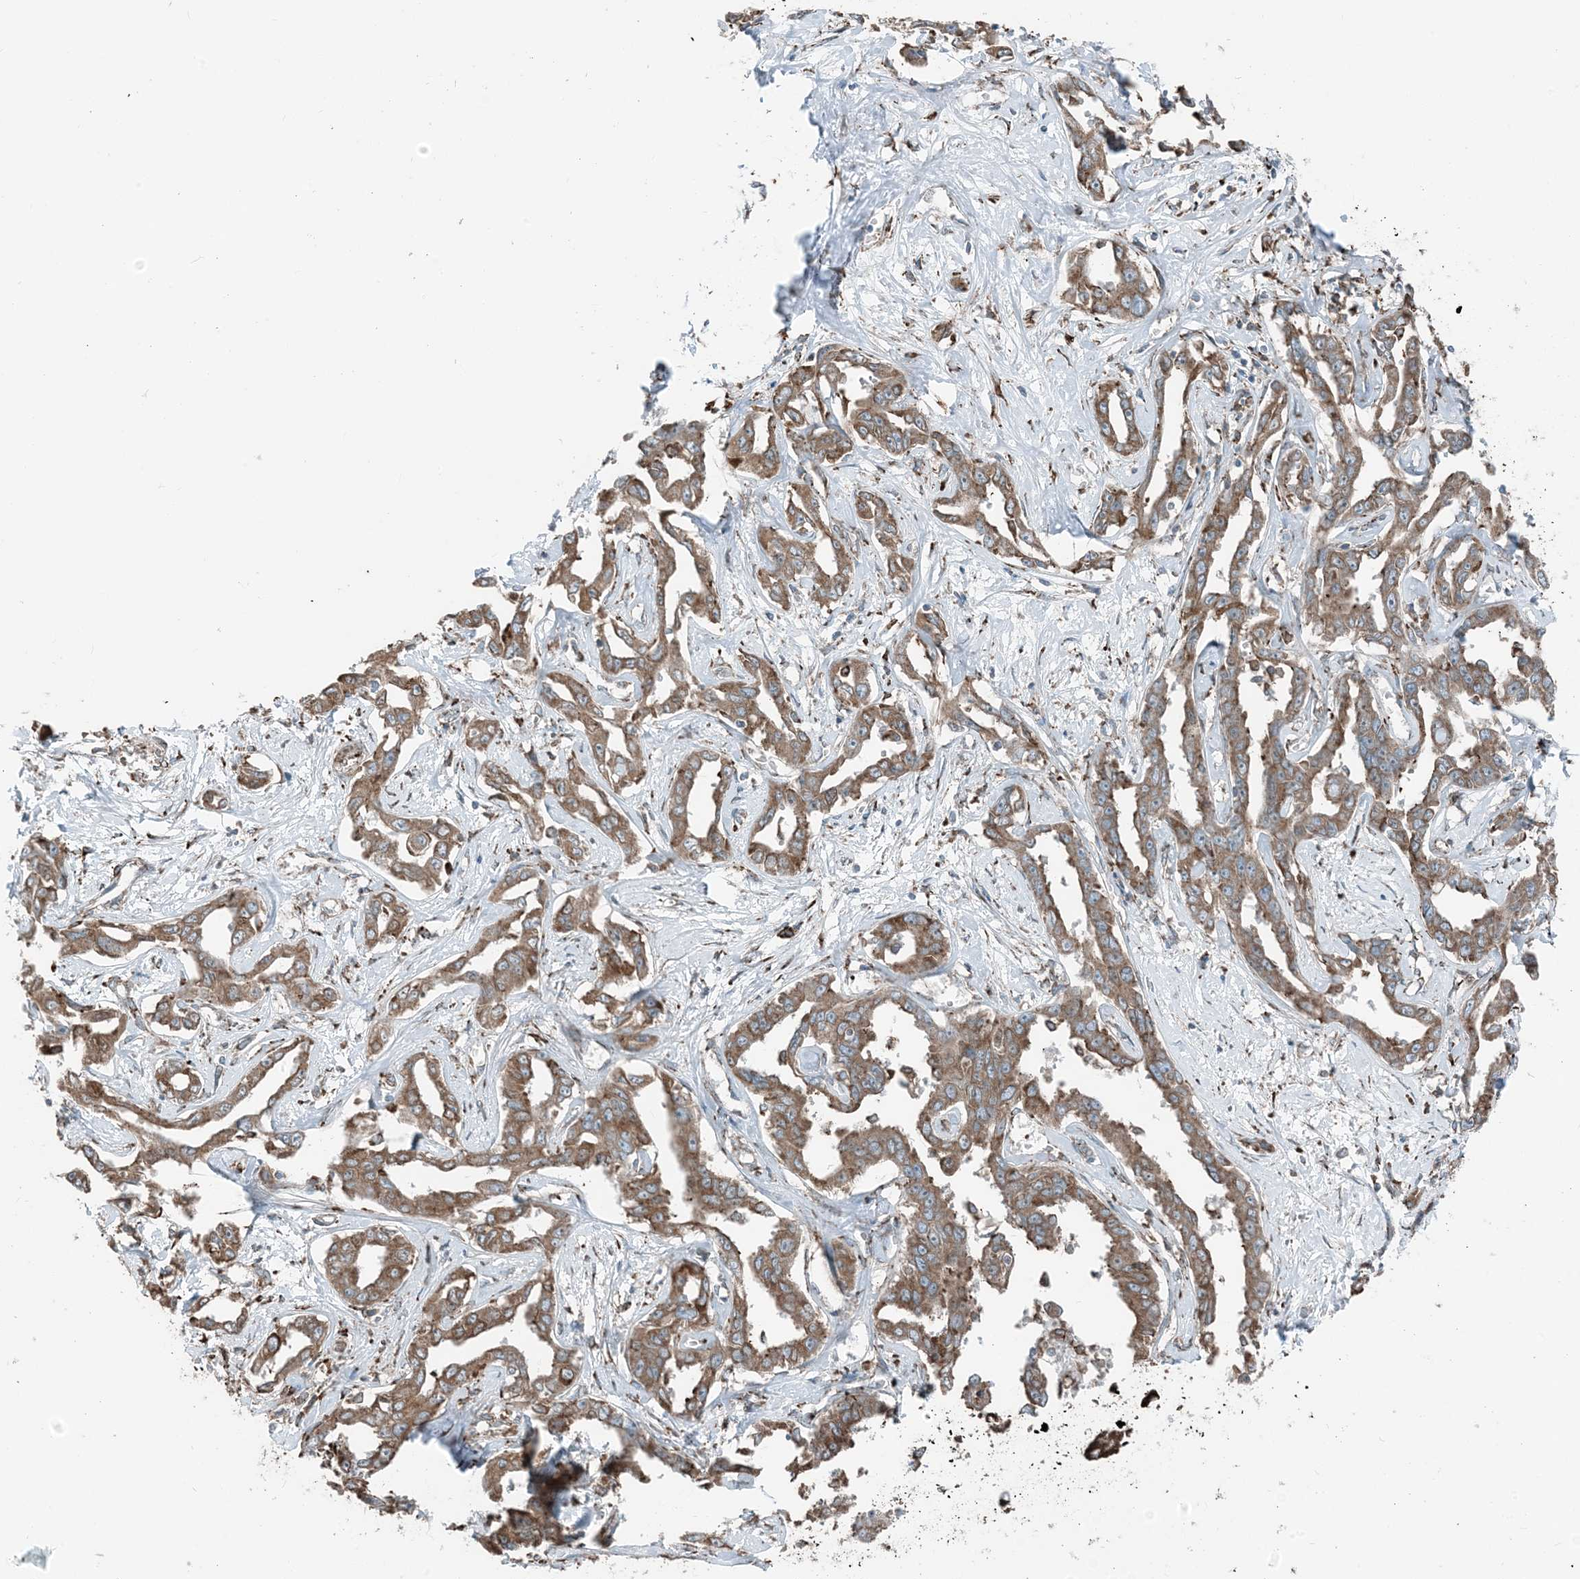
{"staining": {"intensity": "weak", "quantity": ">75%", "location": "cytoplasmic/membranous"}, "tissue": "liver cancer", "cell_type": "Tumor cells", "image_type": "cancer", "snomed": [{"axis": "morphology", "description": "Cholangiocarcinoma"}, {"axis": "topography", "description": "Liver"}], "caption": "Liver cholangiocarcinoma stained with a brown dye exhibits weak cytoplasmic/membranous positive staining in about >75% of tumor cells.", "gene": "CERKL", "patient": {"sex": "male", "age": 59}}